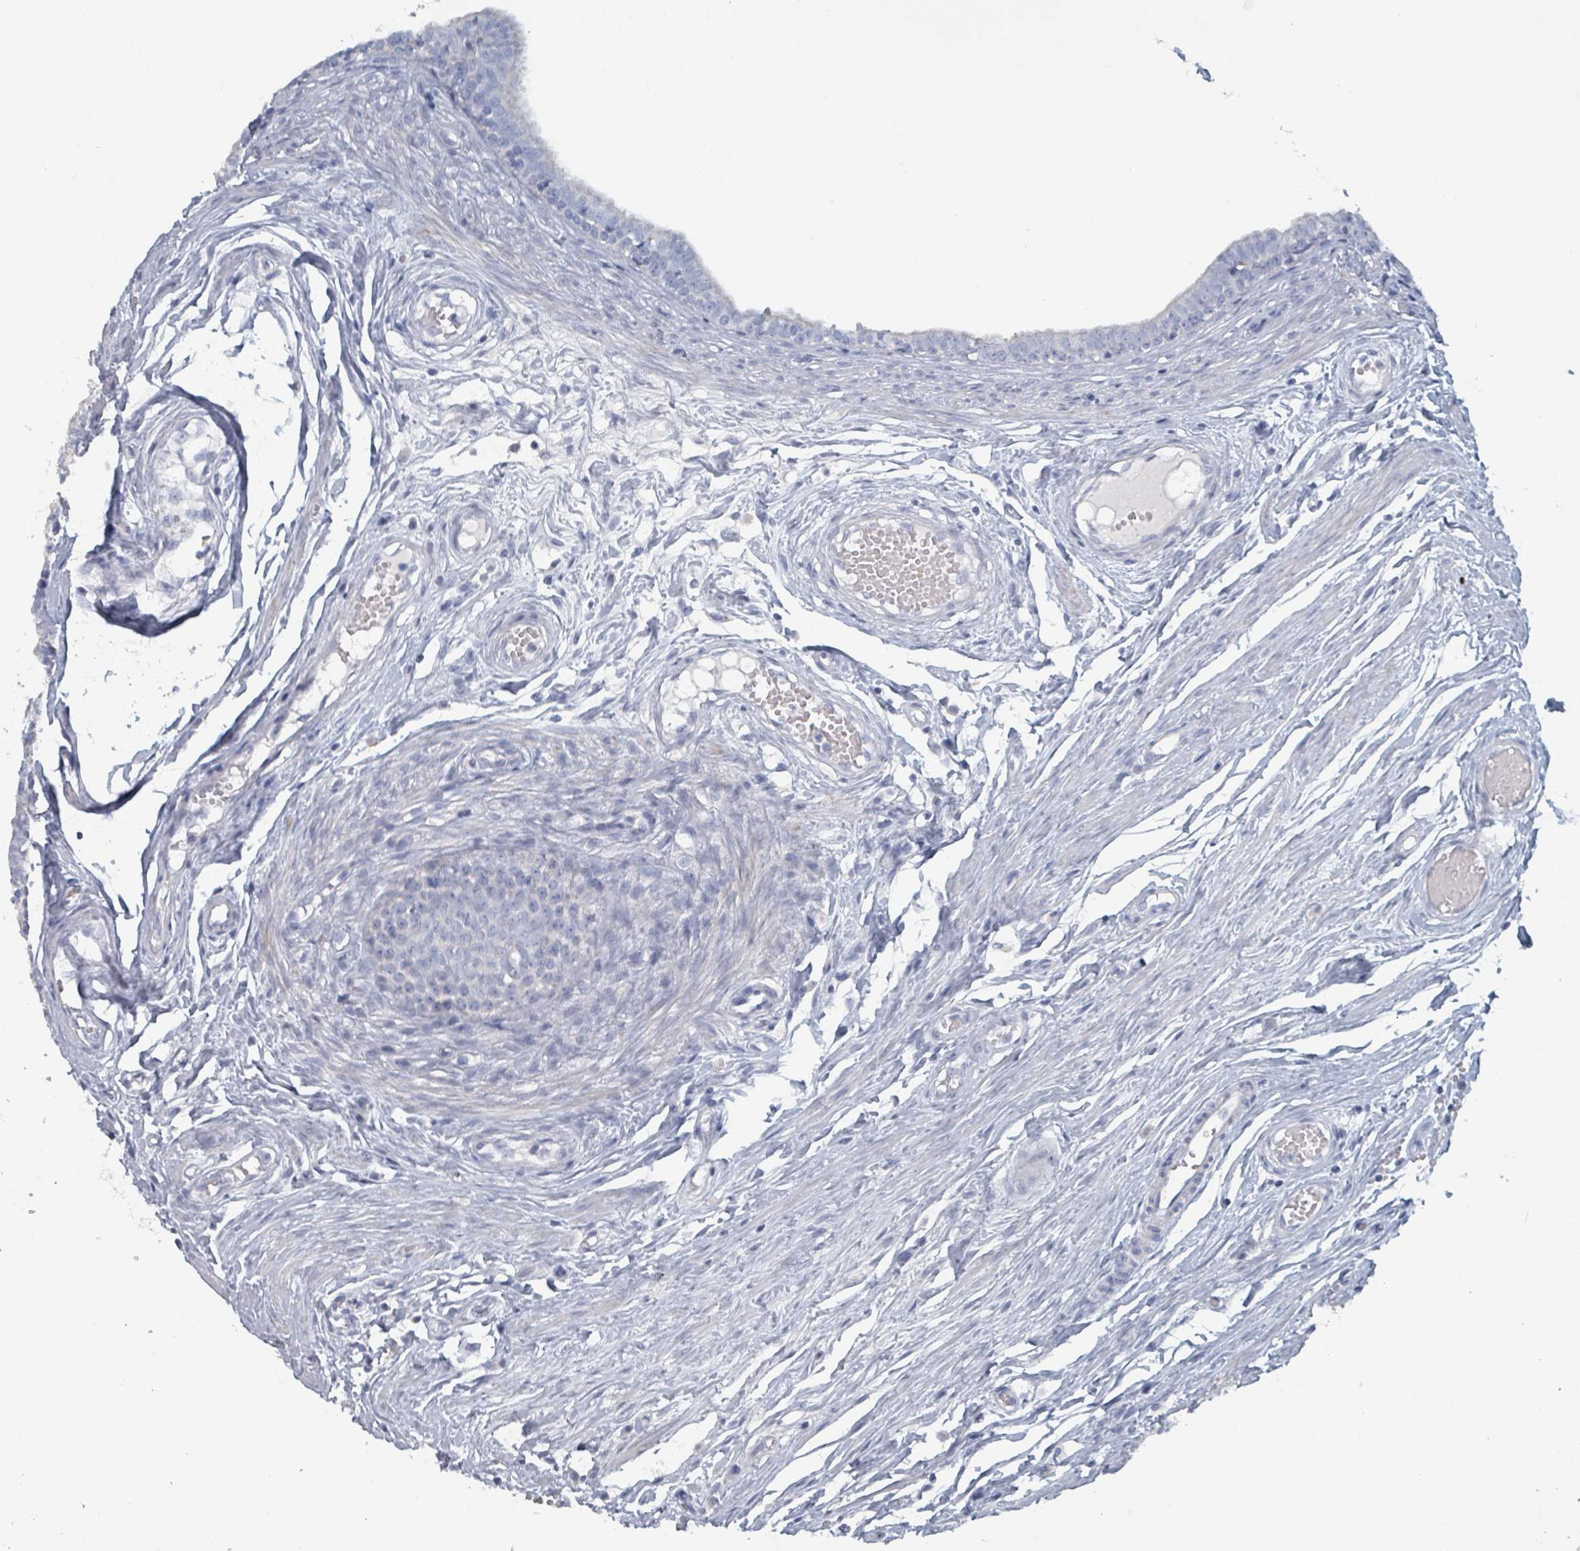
{"staining": {"intensity": "negative", "quantity": "none", "location": "none"}, "tissue": "epididymis", "cell_type": "Glandular cells", "image_type": "normal", "snomed": [{"axis": "morphology", "description": "Normal tissue, NOS"}, {"axis": "topography", "description": "Epididymis, spermatic cord, NOS"}], "caption": "High magnification brightfield microscopy of benign epididymis stained with DAB (brown) and counterstained with hematoxylin (blue): glandular cells show no significant expression.", "gene": "HEATR5A", "patient": {"sex": "male", "age": 22}}